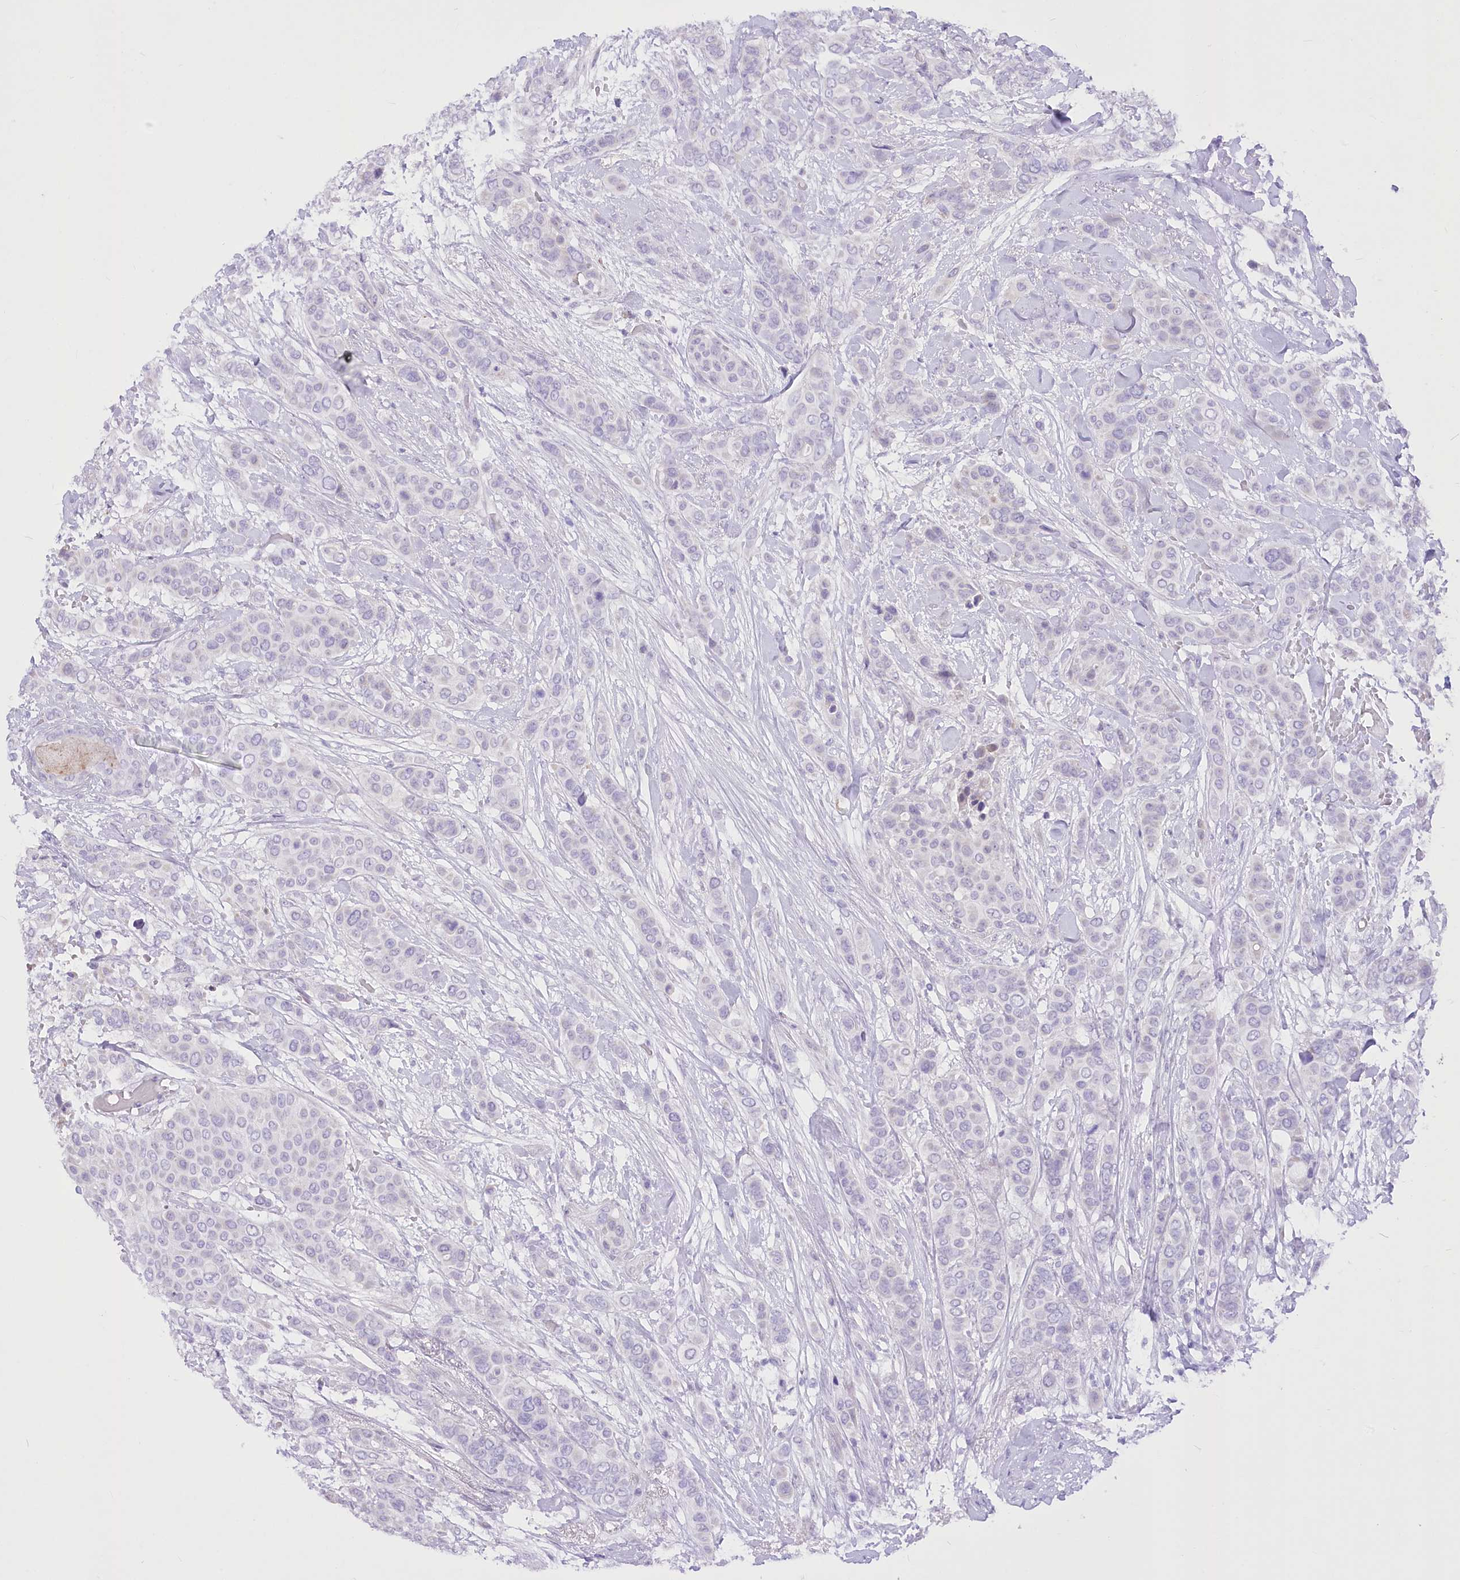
{"staining": {"intensity": "negative", "quantity": "none", "location": "none"}, "tissue": "breast cancer", "cell_type": "Tumor cells", "image_type": "cancer", "snomed": [{"axis": "morphology", "description": "Lobular carcinoma"}, {"axis": "topography", "description": "Breast"}], "caption": "Tumor cells are negative for protein expression in human breast lobular carcinoma.", "gene": "BEND7", "patient": {"sex": "female", "age": 51}}